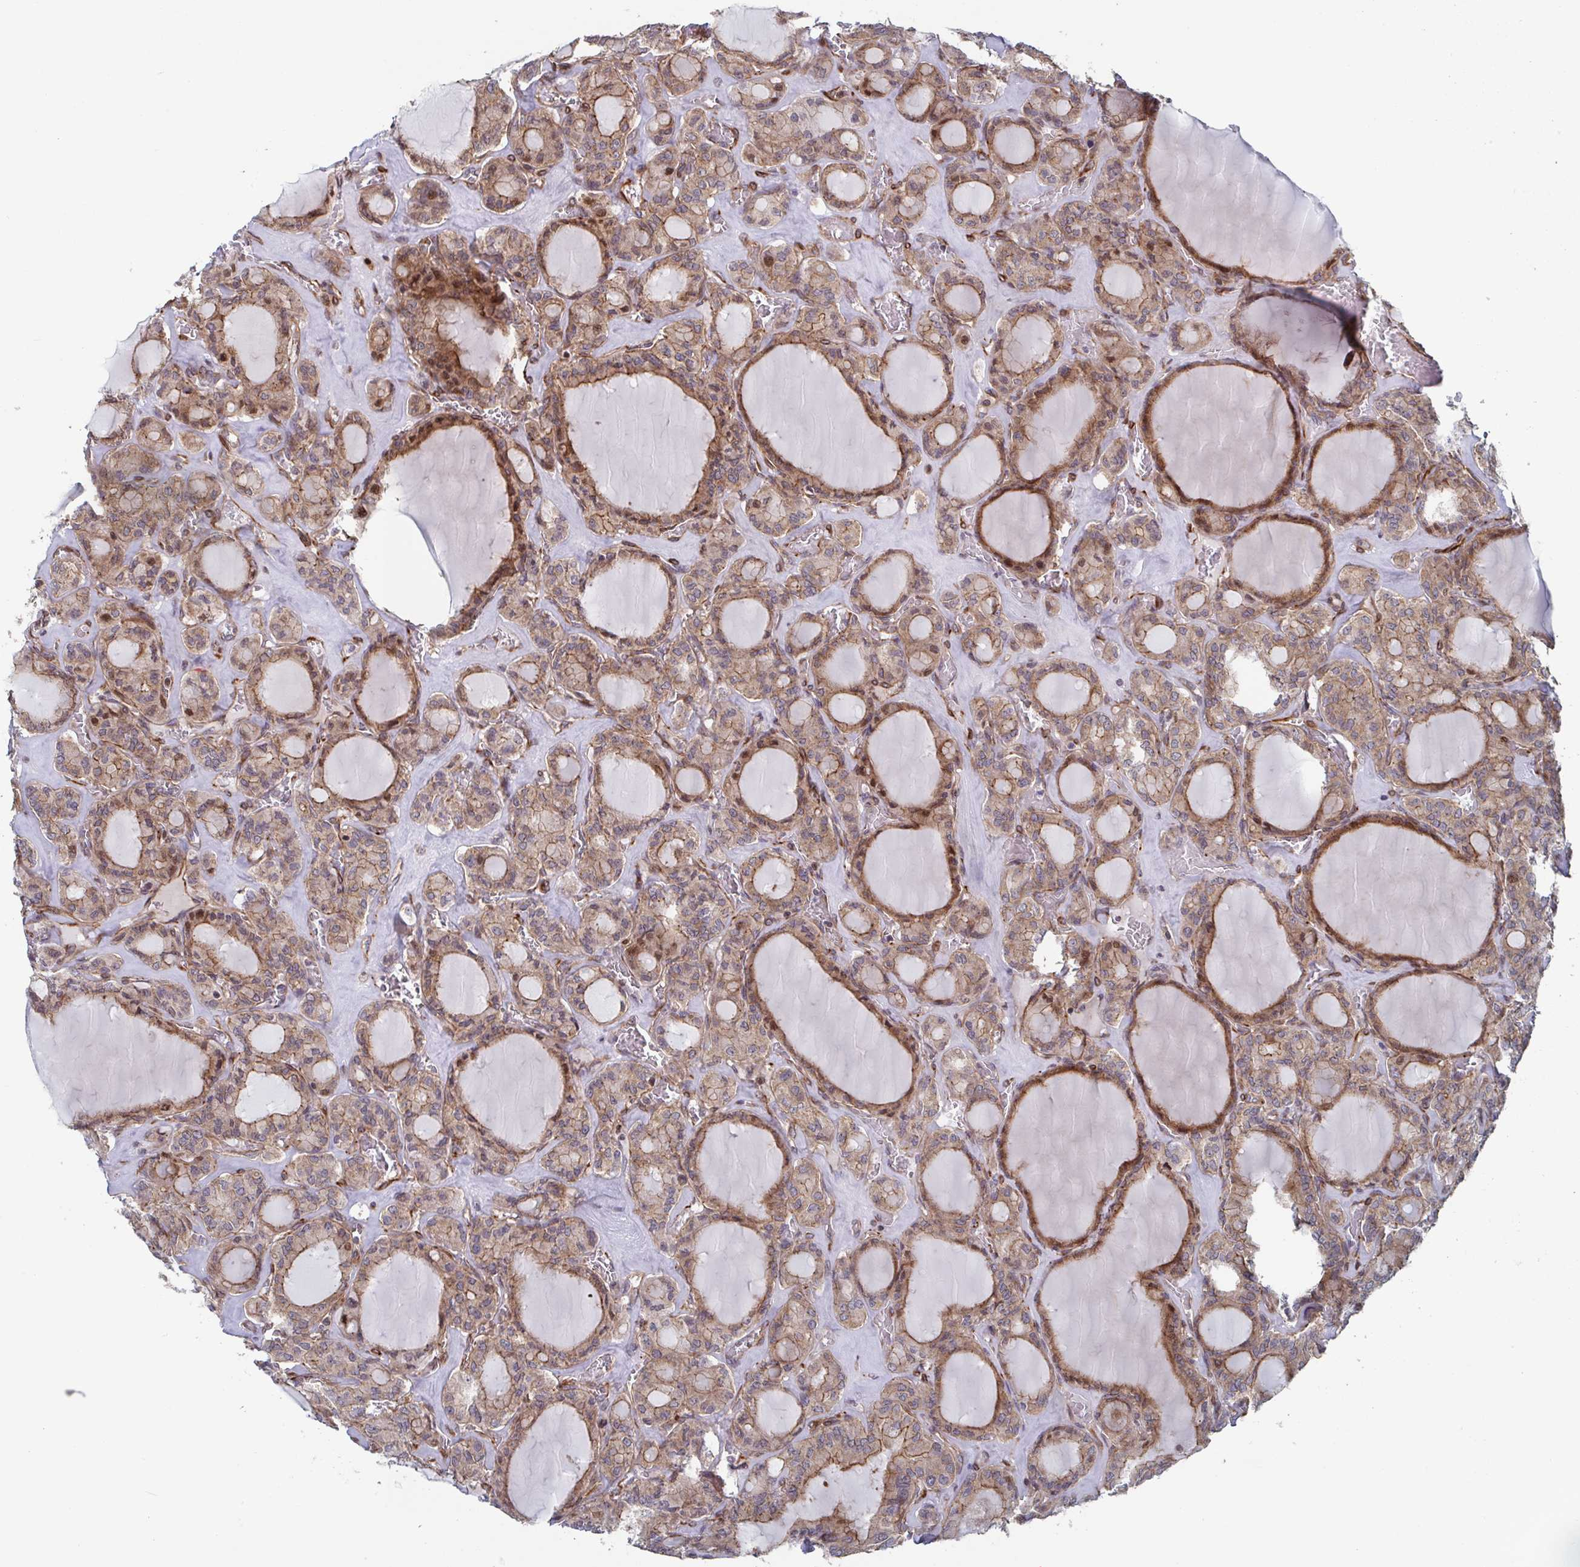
{"staining": {"intensity": "moderate", "quantity": ">75%", "location": "cytoplasmic/membranous"}, "tissue": "thyroid cancer", "cell_type": "Tumor cells", "image_type": "cancer", "snomed": [{"axis": "morphology", "description": "Papillary adenocarcinoma, NOS"}, {"axis": "topography", "description": "Thyroid gland"}], "caption": "The immunohistochemical stain highlights moderate cytoplasmic/membranous expression in tumor cells of papillary adenocarcinoma (thyroid) tissue.", "gene": "DVL3", "patient": {"sex": "male", "age": 87}}